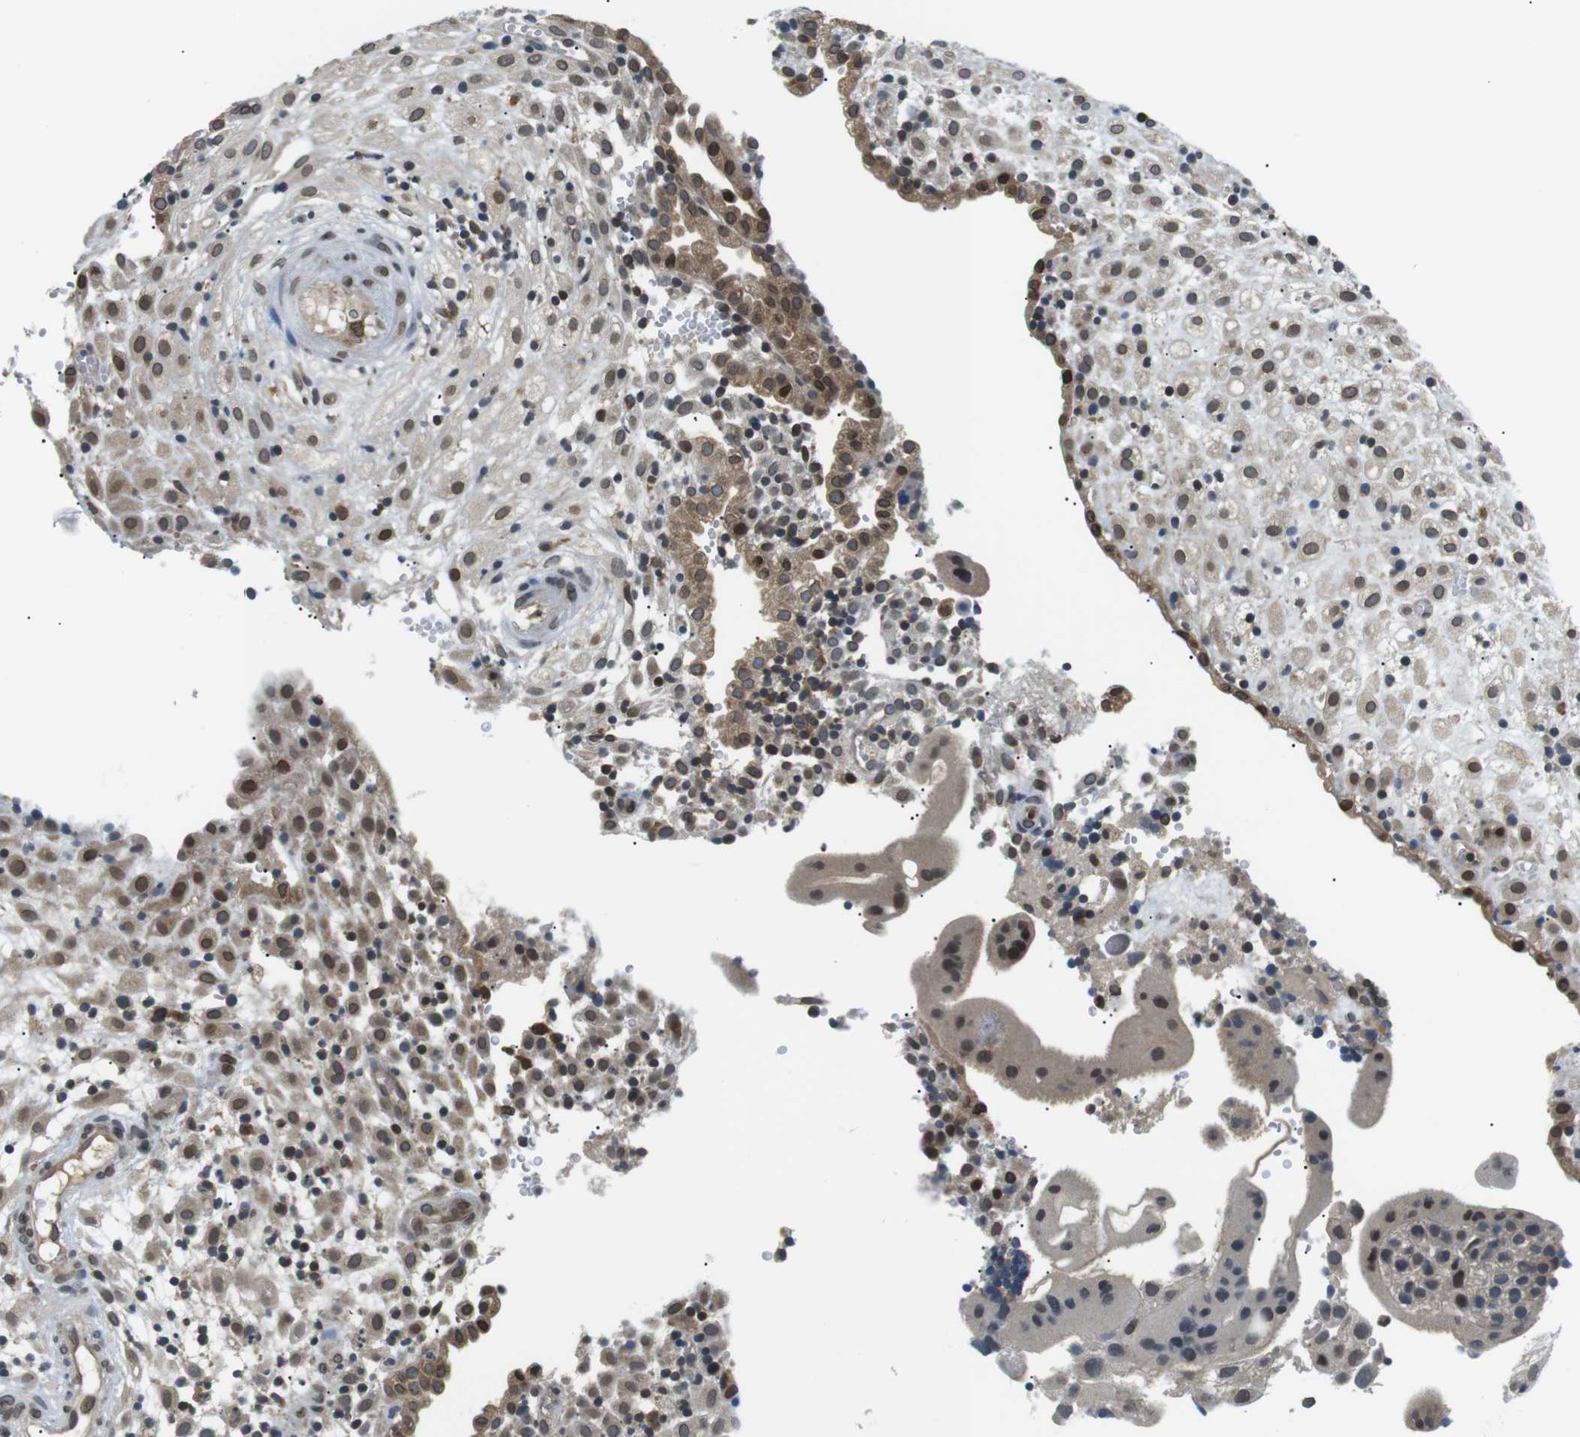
{"staining": {"intensity": "moderate", "quantity": ">75%", "location": "cytoplasmic/membranous"}, "tissue": "placenta", "cell_type": "Decidual cells", "image_type": "normal", "snomed": [{"axis": "morphology", "description": "Normal tissue, NOS"}, {"axis": "topography", "description": "Placenta"}], "caption": "Immunohistochemistry (IHC) of normal placenta exhibits medium levels of moderate cytoplasmic/membranous expression in approximately >75% of decidual cells. (DAB IHC with brightfield microscopy, high magnification).", "gene": "TMX4", "patient": {"sex": "female", "age": 18}}